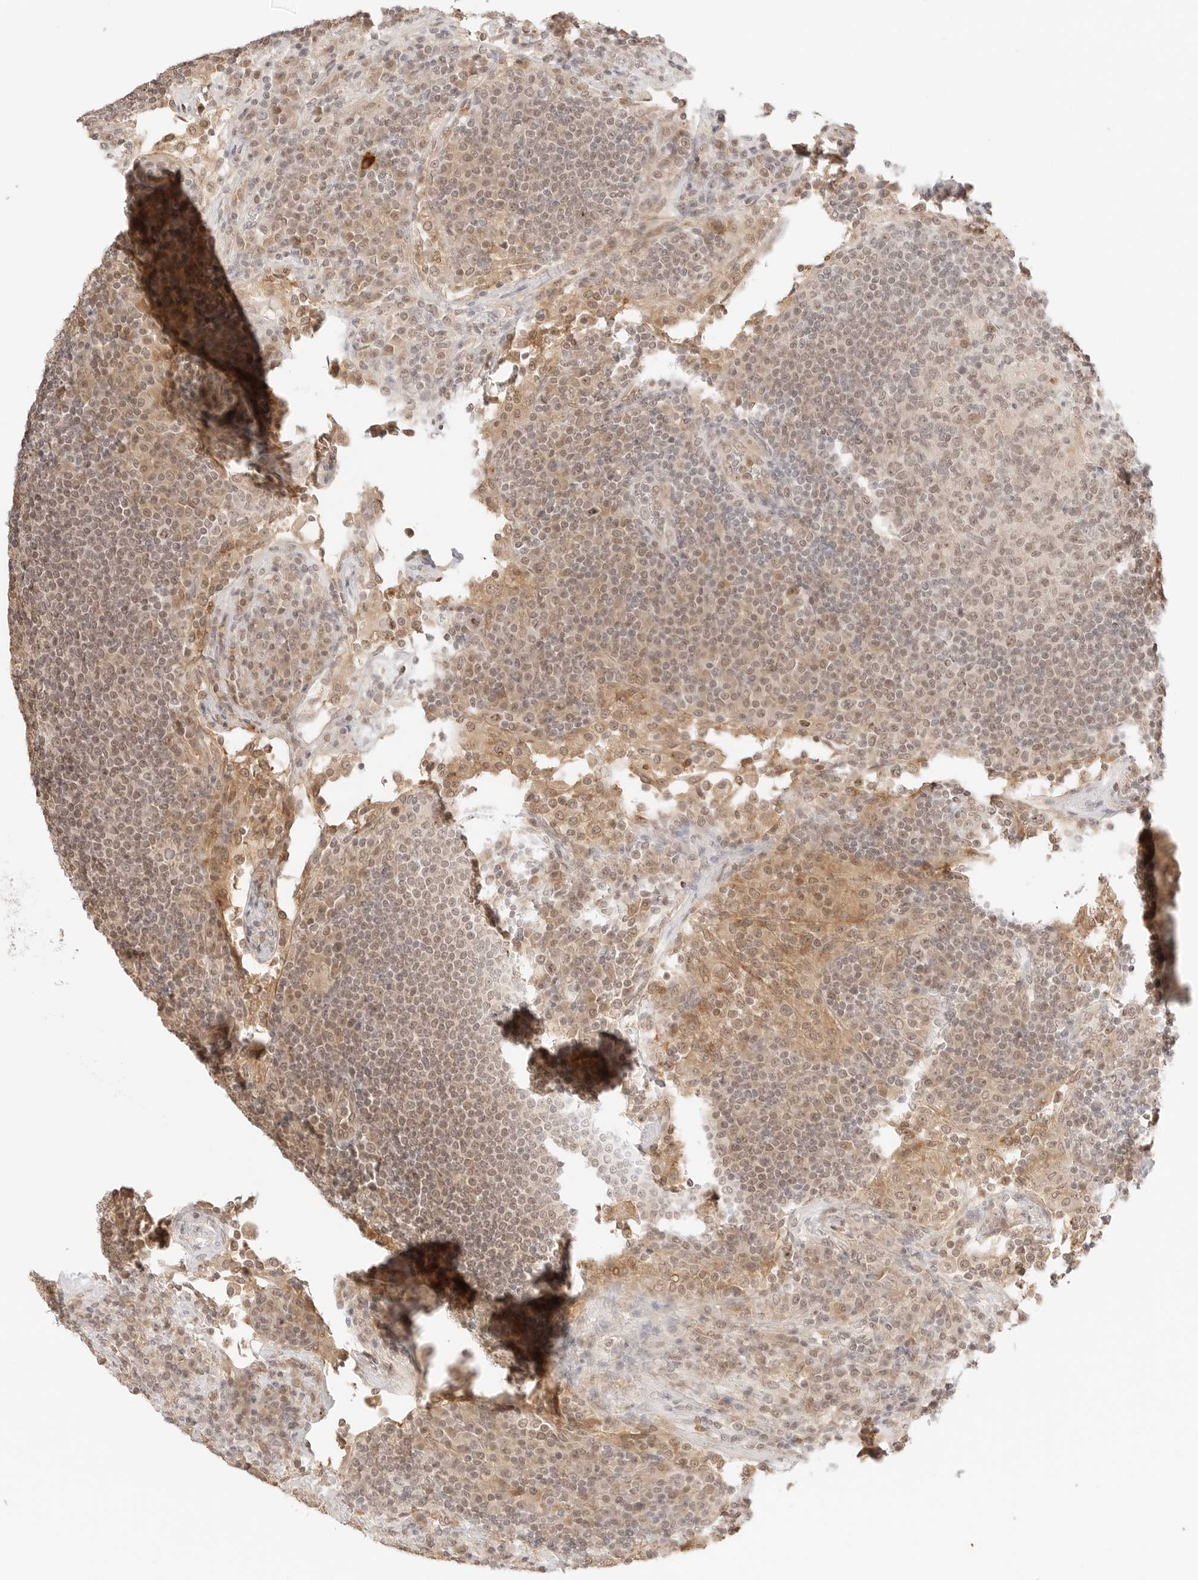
{"staining": {"intensity": "weak", "quantity": "25%-75%", "location": "nuclear"}, "tissue": "lymph node", "cell_type": "Germinal center cells", "image_type": "normal", "snomed": [{"axis": "morphology", "description": "Normal tissue, NOS"}, {"axis": "topography", "description": "Lymph node"}], "caption": "Weak nuclear staining is appreciated in about 25%-75% of germinal center cells in benign lymph node. (DAB (3,3'-diaminobenzidine) IHC with brightfield microscopy, high magnification).", "gene": "RPS6KL1", "patient": {"sex": "female", "age": 53}}